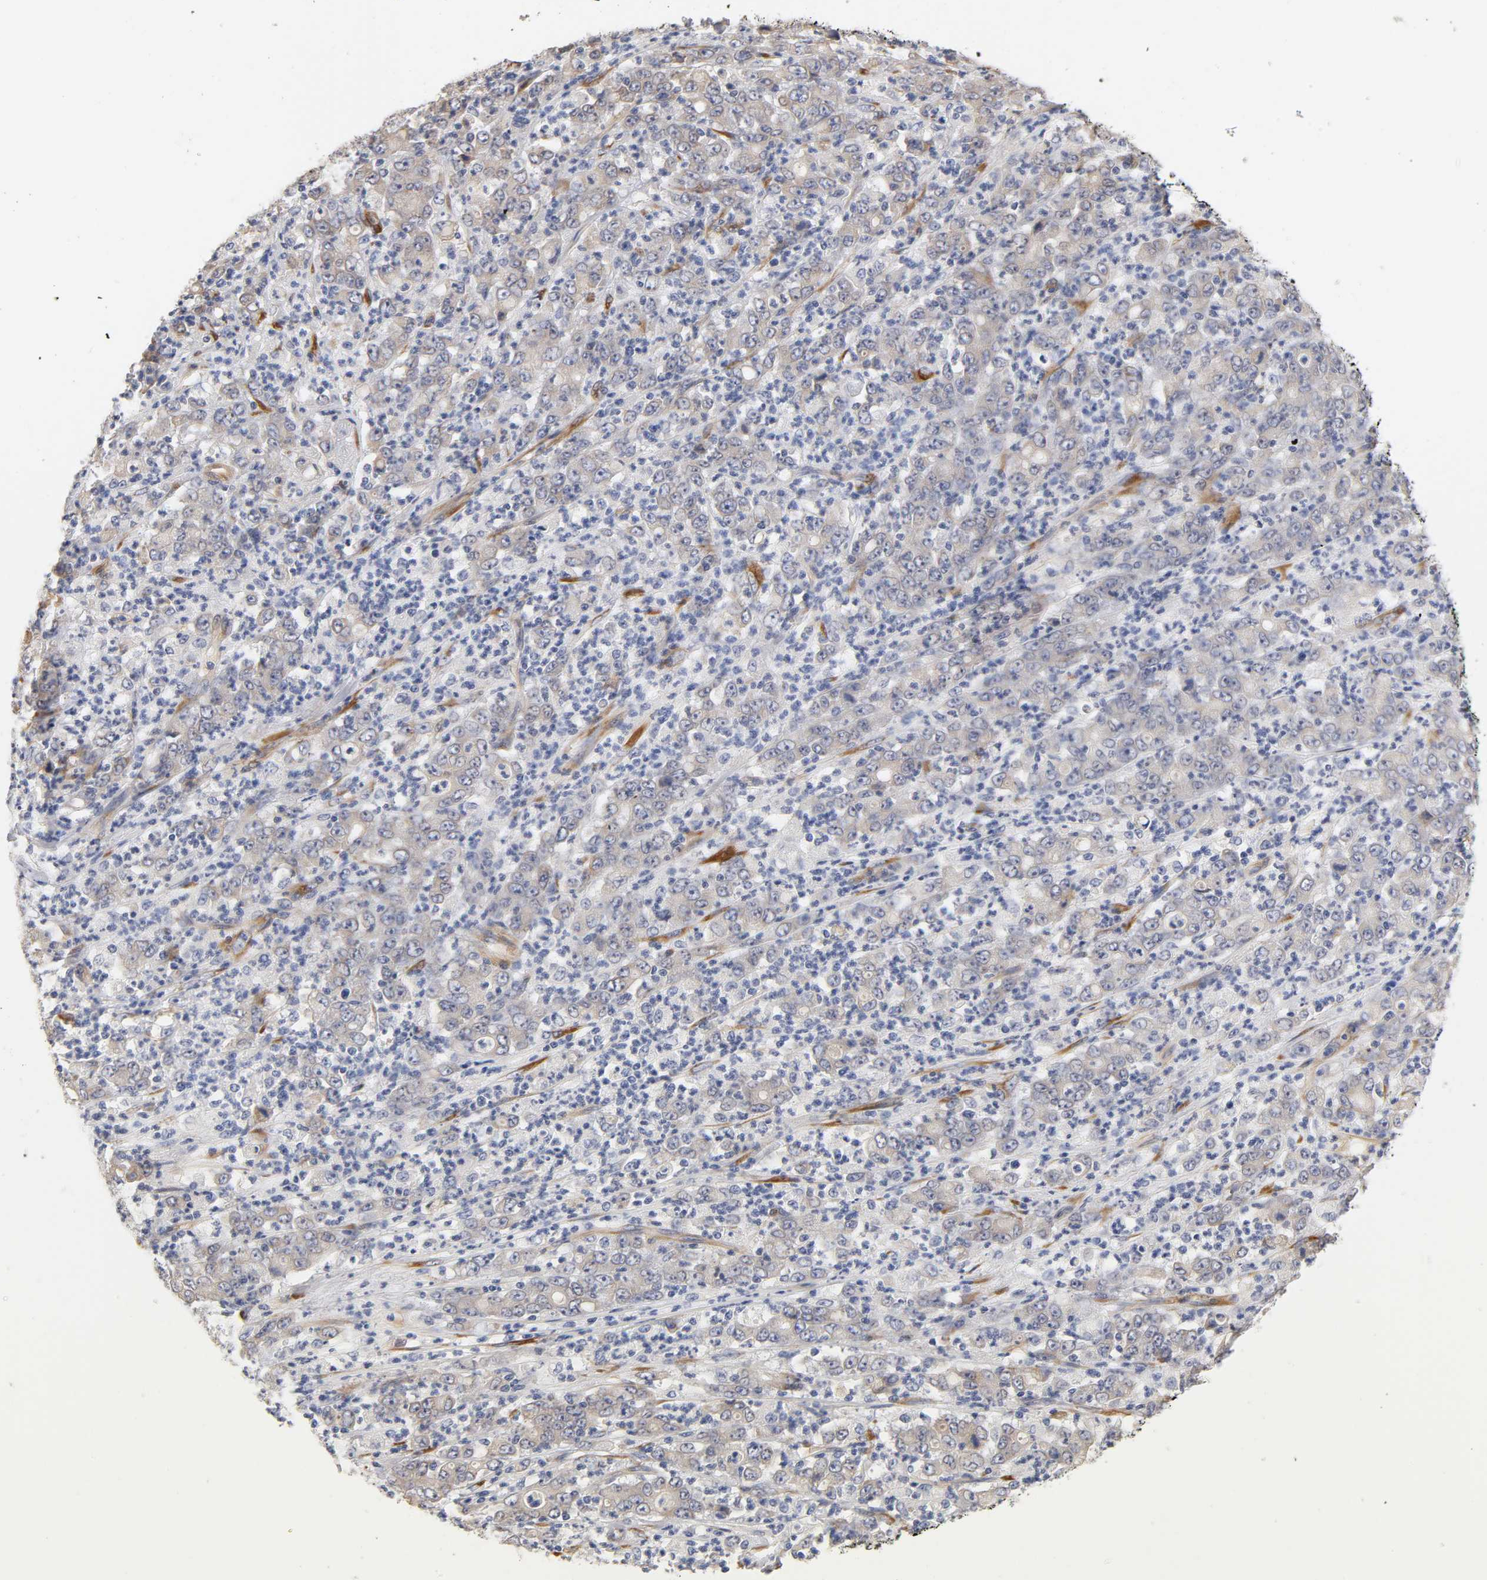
{"staining": {"intensity": "negative", "quantity": "none", "location": "none"}, "tissue": "stomach cancer", "cell_type": "Tumor cells", "image_type": "cancer", "snomed": [{"axis": "morphology", "description": "Adenocarcinoma, NOS"}, {"axis": "topography", "description": "Stomach, lower"}], "caption": "Protein analysis of adenocarcinoma (stomach) exhibits no significant staining in tumor cells.", "gene": "LAMB1", "patient": {"sex": "female", "age": 71}}